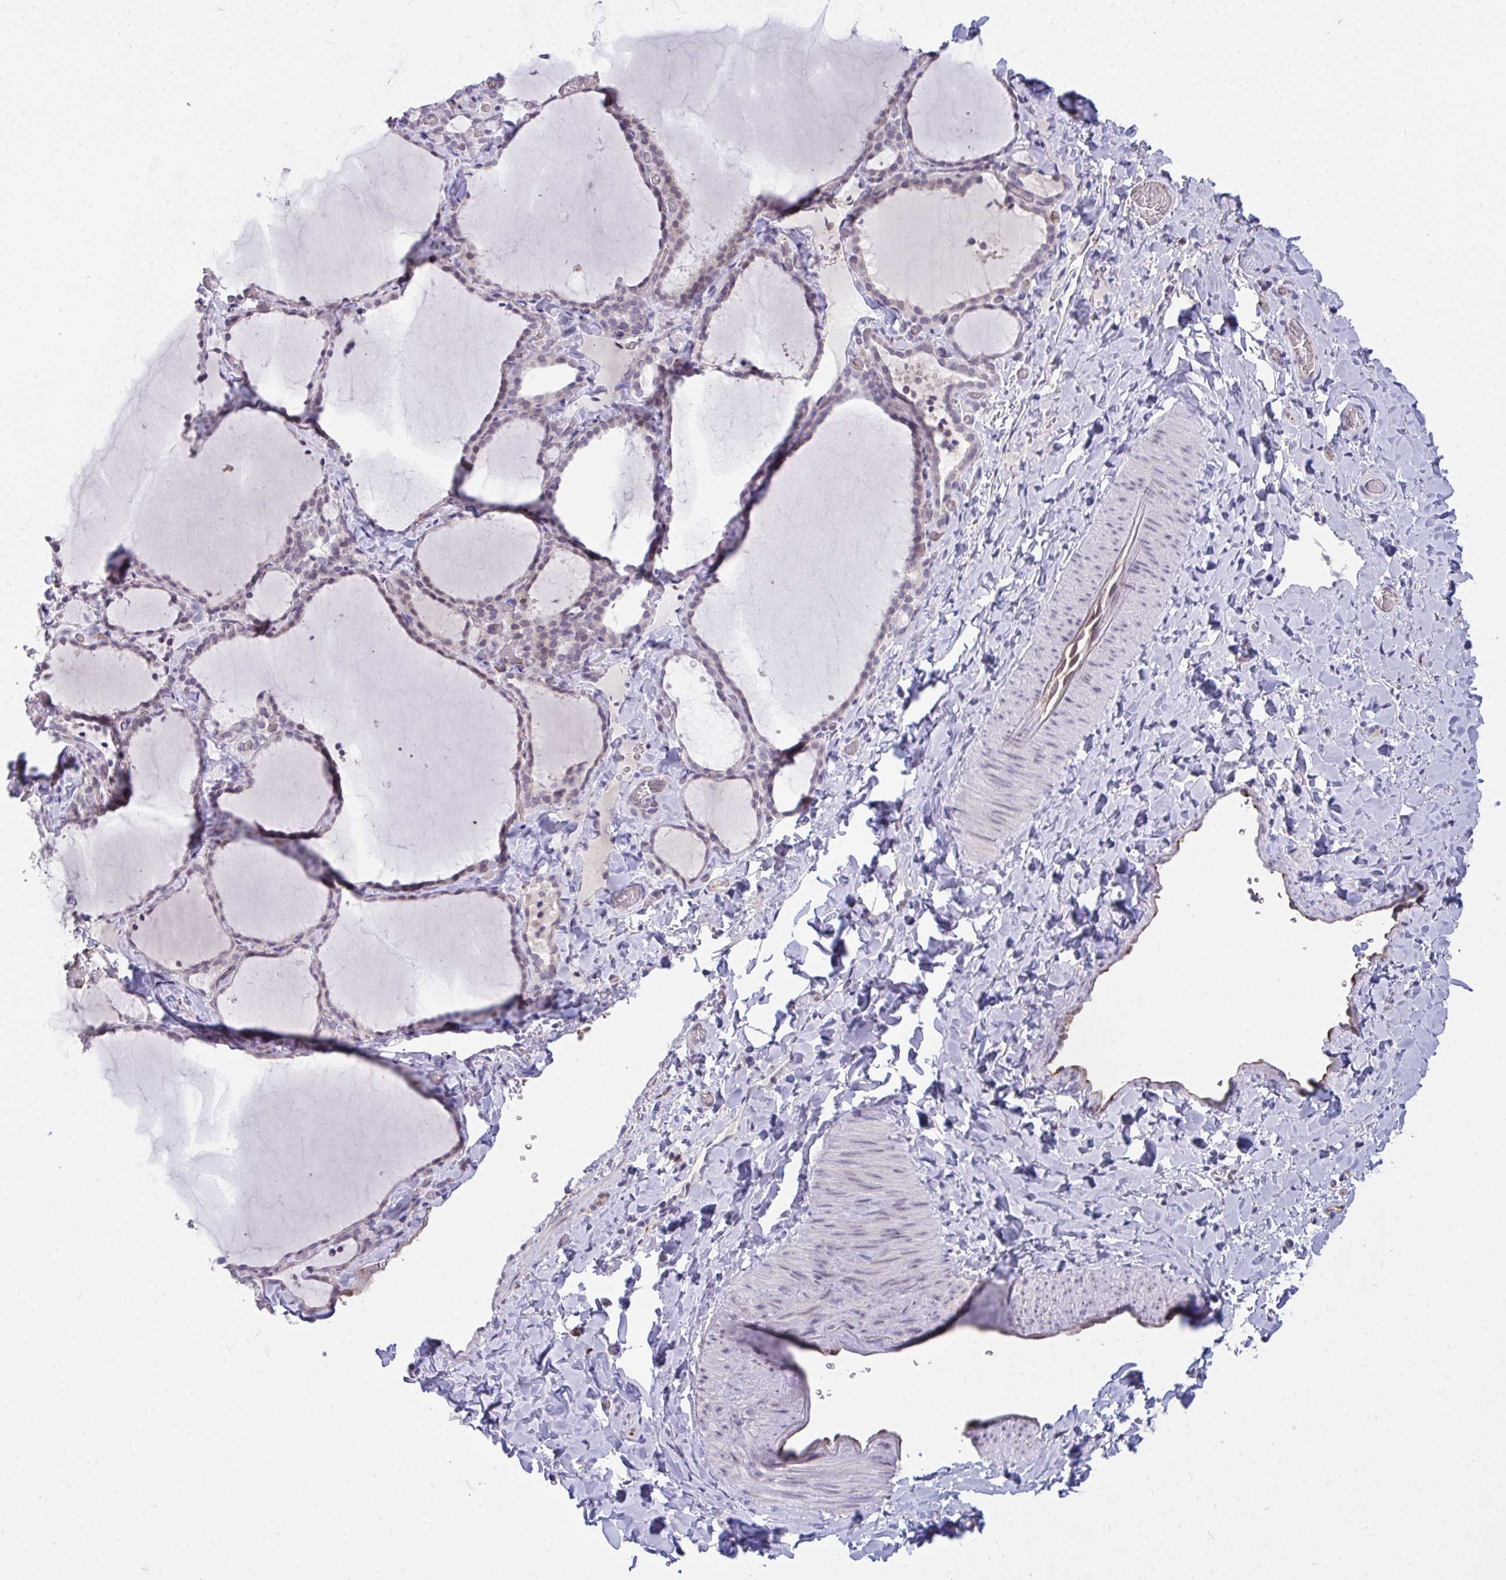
{"staining": {"intensity": "negative", "quantity": "none", "location": "none"}, "tissue": "thyroid gland", "cell_type": "Glandular cells", "image_type": "normal", "snomed": [{"axis": "morphology", "description": "Normal tissue, NOS"}, {"axis": "topography", "description": "Thyroid gland"}], "caption": "This image is of normal thyroid gland stained with immunohistochemistry to label a protein in brown with the nuclei are counter-stained blue. There is no positivity in glandular cells.", "gene": "SEMA6B", "patient": {"sex": "female", "age": 22}}